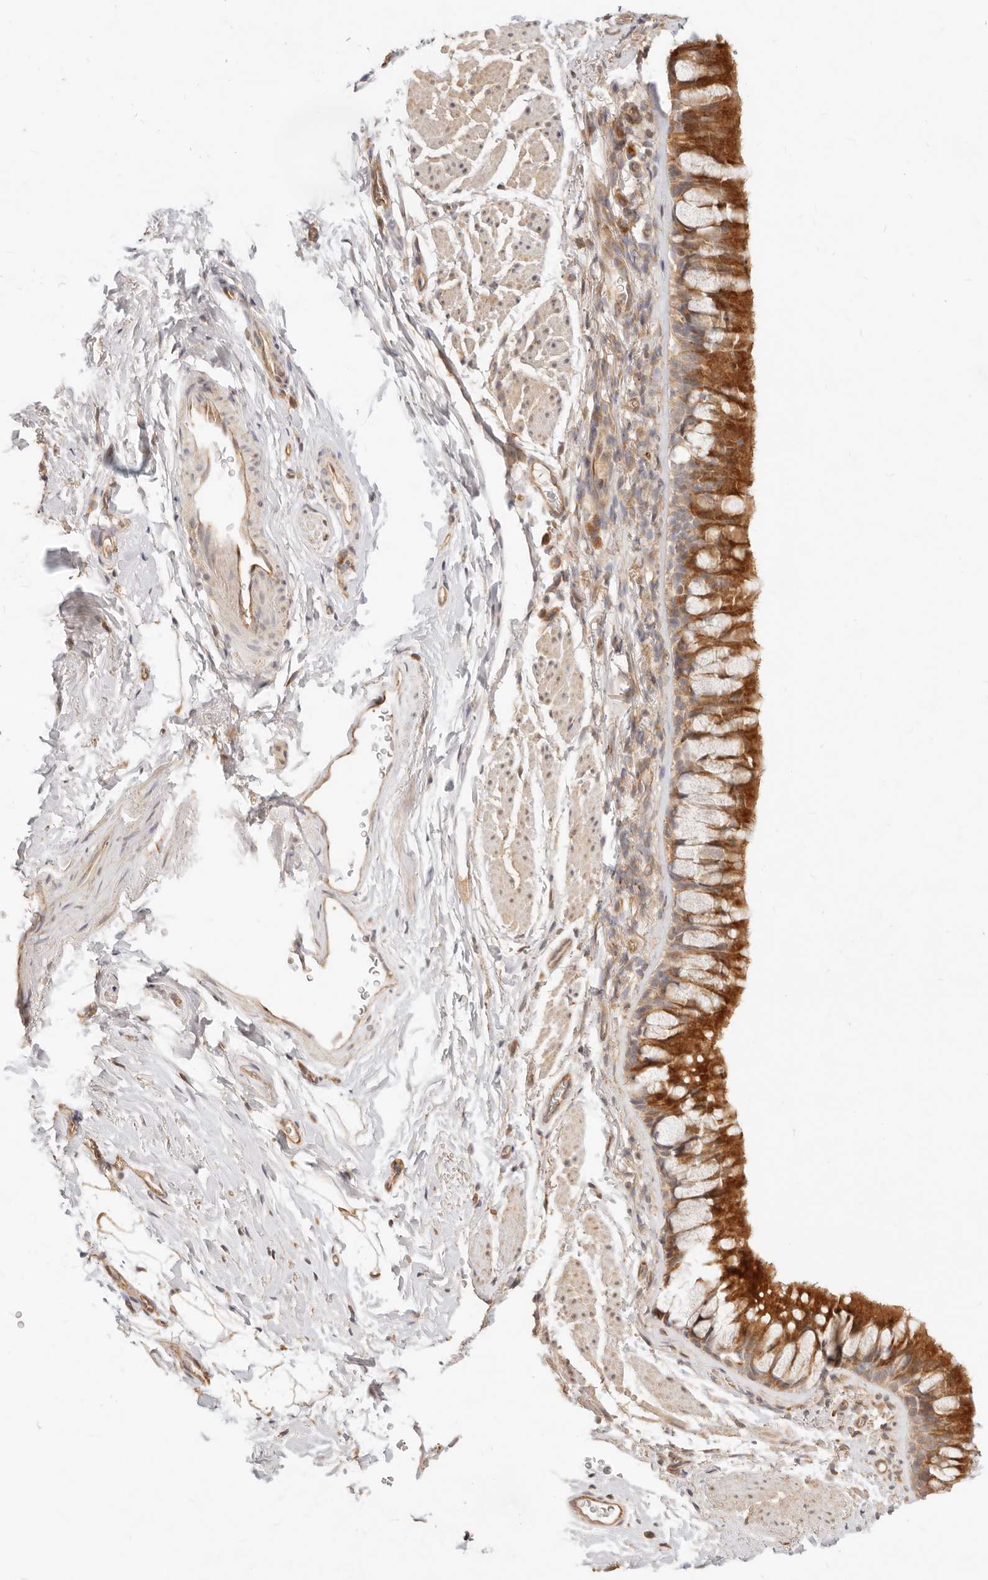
{"staining": {"intensity": "strong", "quantity": ">75%", "location": "cytoplasmic/membranous"}, "tissue": "bronchus", "cell_type": "Respiratory epithelial cells", "image_type": "normal", "snomed": [{"axis": "morphology", "description": "Normal tissue, NOS"}, {"axis": "topography", "description": "Cartilage tissue"}, {"axis": "topography", "description": "Bronchus"}], "caption": "The histopathology image shows a brown stain indicating the presence of a protein in the cytoplasmic/membranous of respiratory epithelial cells in bronchus.", "gene": "UBXN10", "patient": {"sex": "female", "age": 53}}